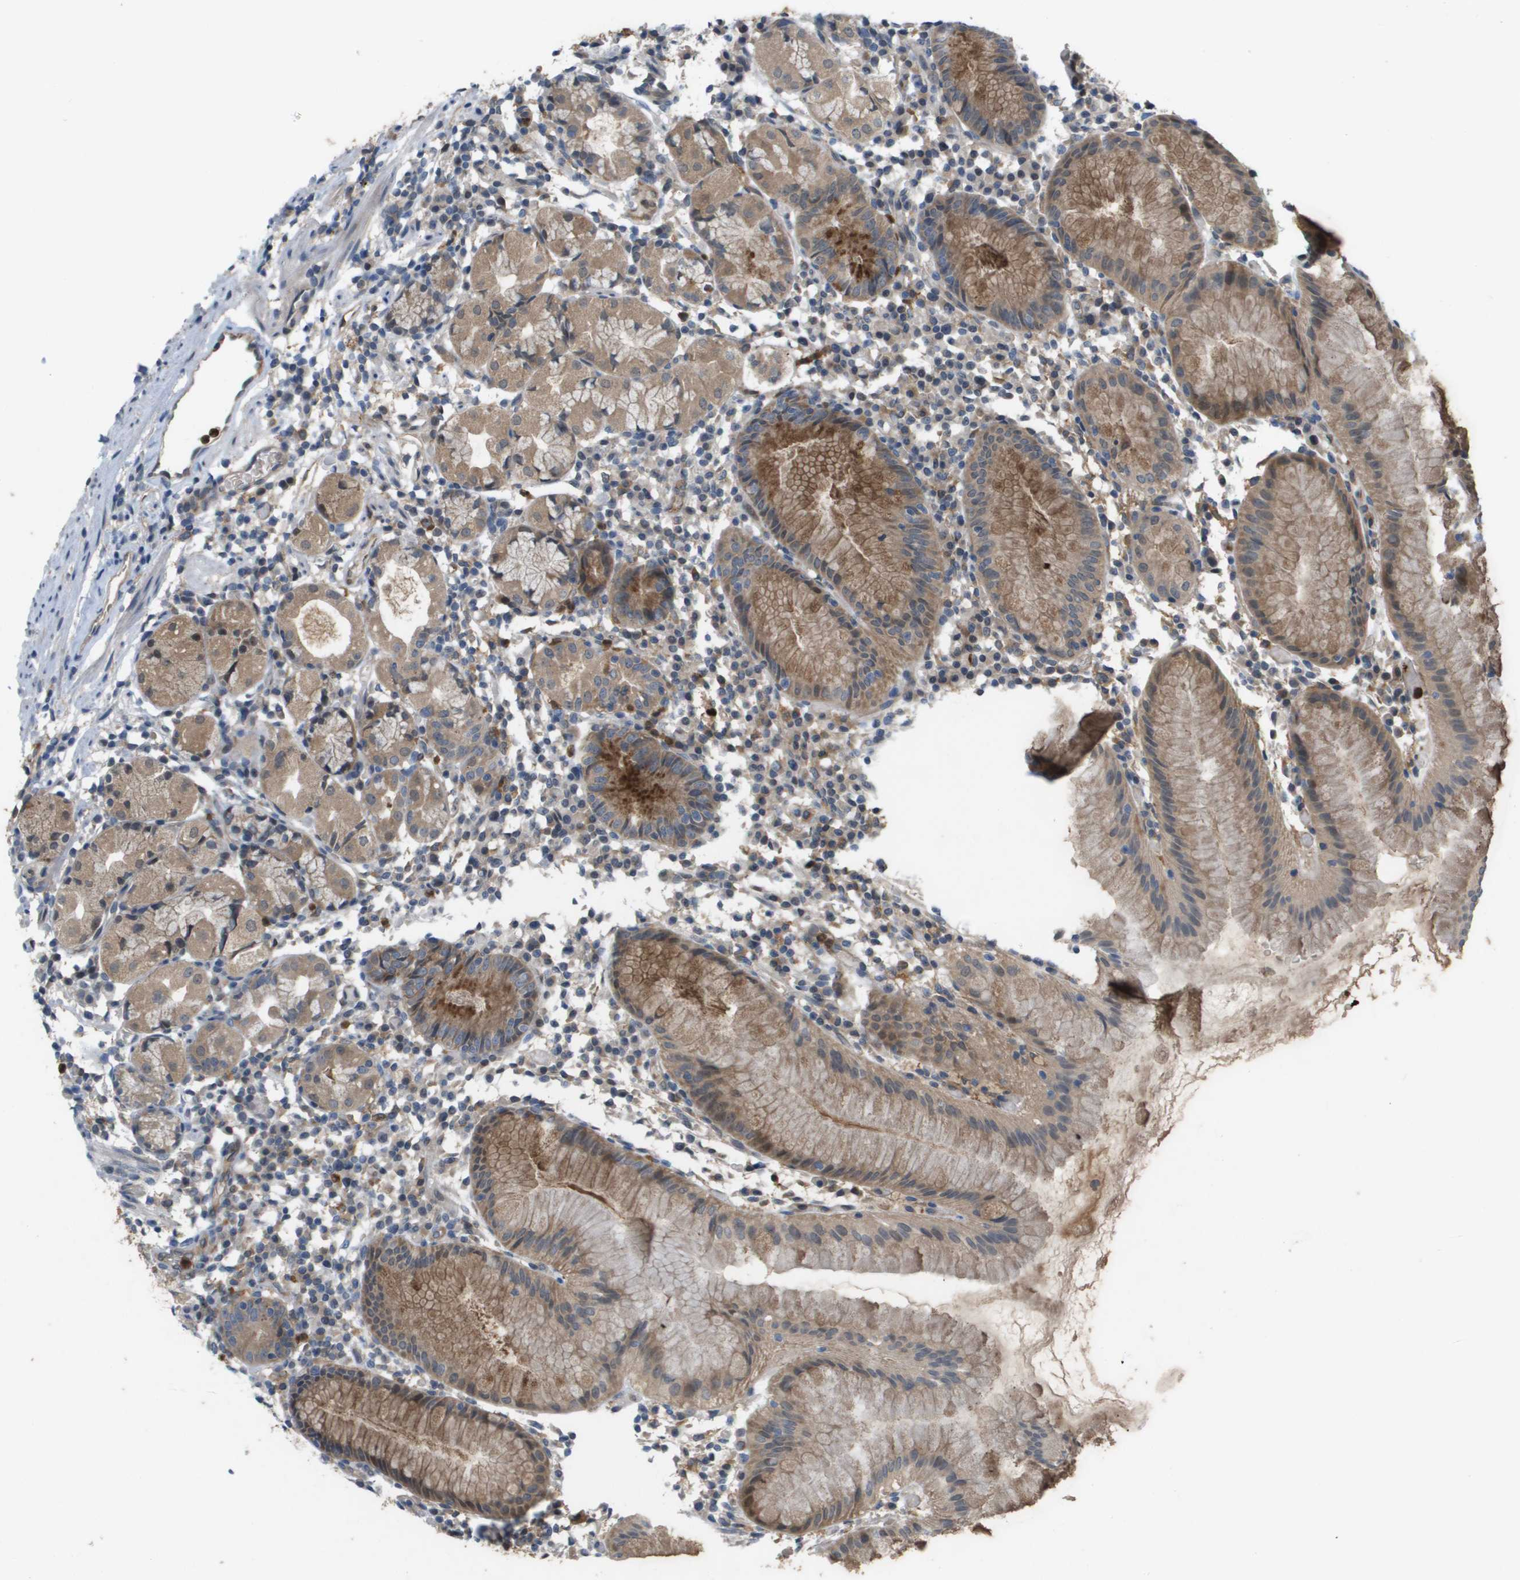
{"staining": {"intensity": "moderate", "quantity": "25%-75%", "location": "cytoplasmic/membranous"}, "tissue": "stomach", "cell_type": "Glandular cells", "image_type": "normal", "snomed": [{"axis": "morphology", "description": "Normal tissue, NOS"}, {"axis": "topography", "description": "Stomach"}, {"axis": "topography", "description": "Stomach, lower"}], "caption": "Benign stomach shows moderate cytoplasmic/membranous expression in approximately 25%-75% of glandular cells, visualized by immunohistochemistry.", "gene": "PALD1", "patient": {"sex": "female", "age": 75}}